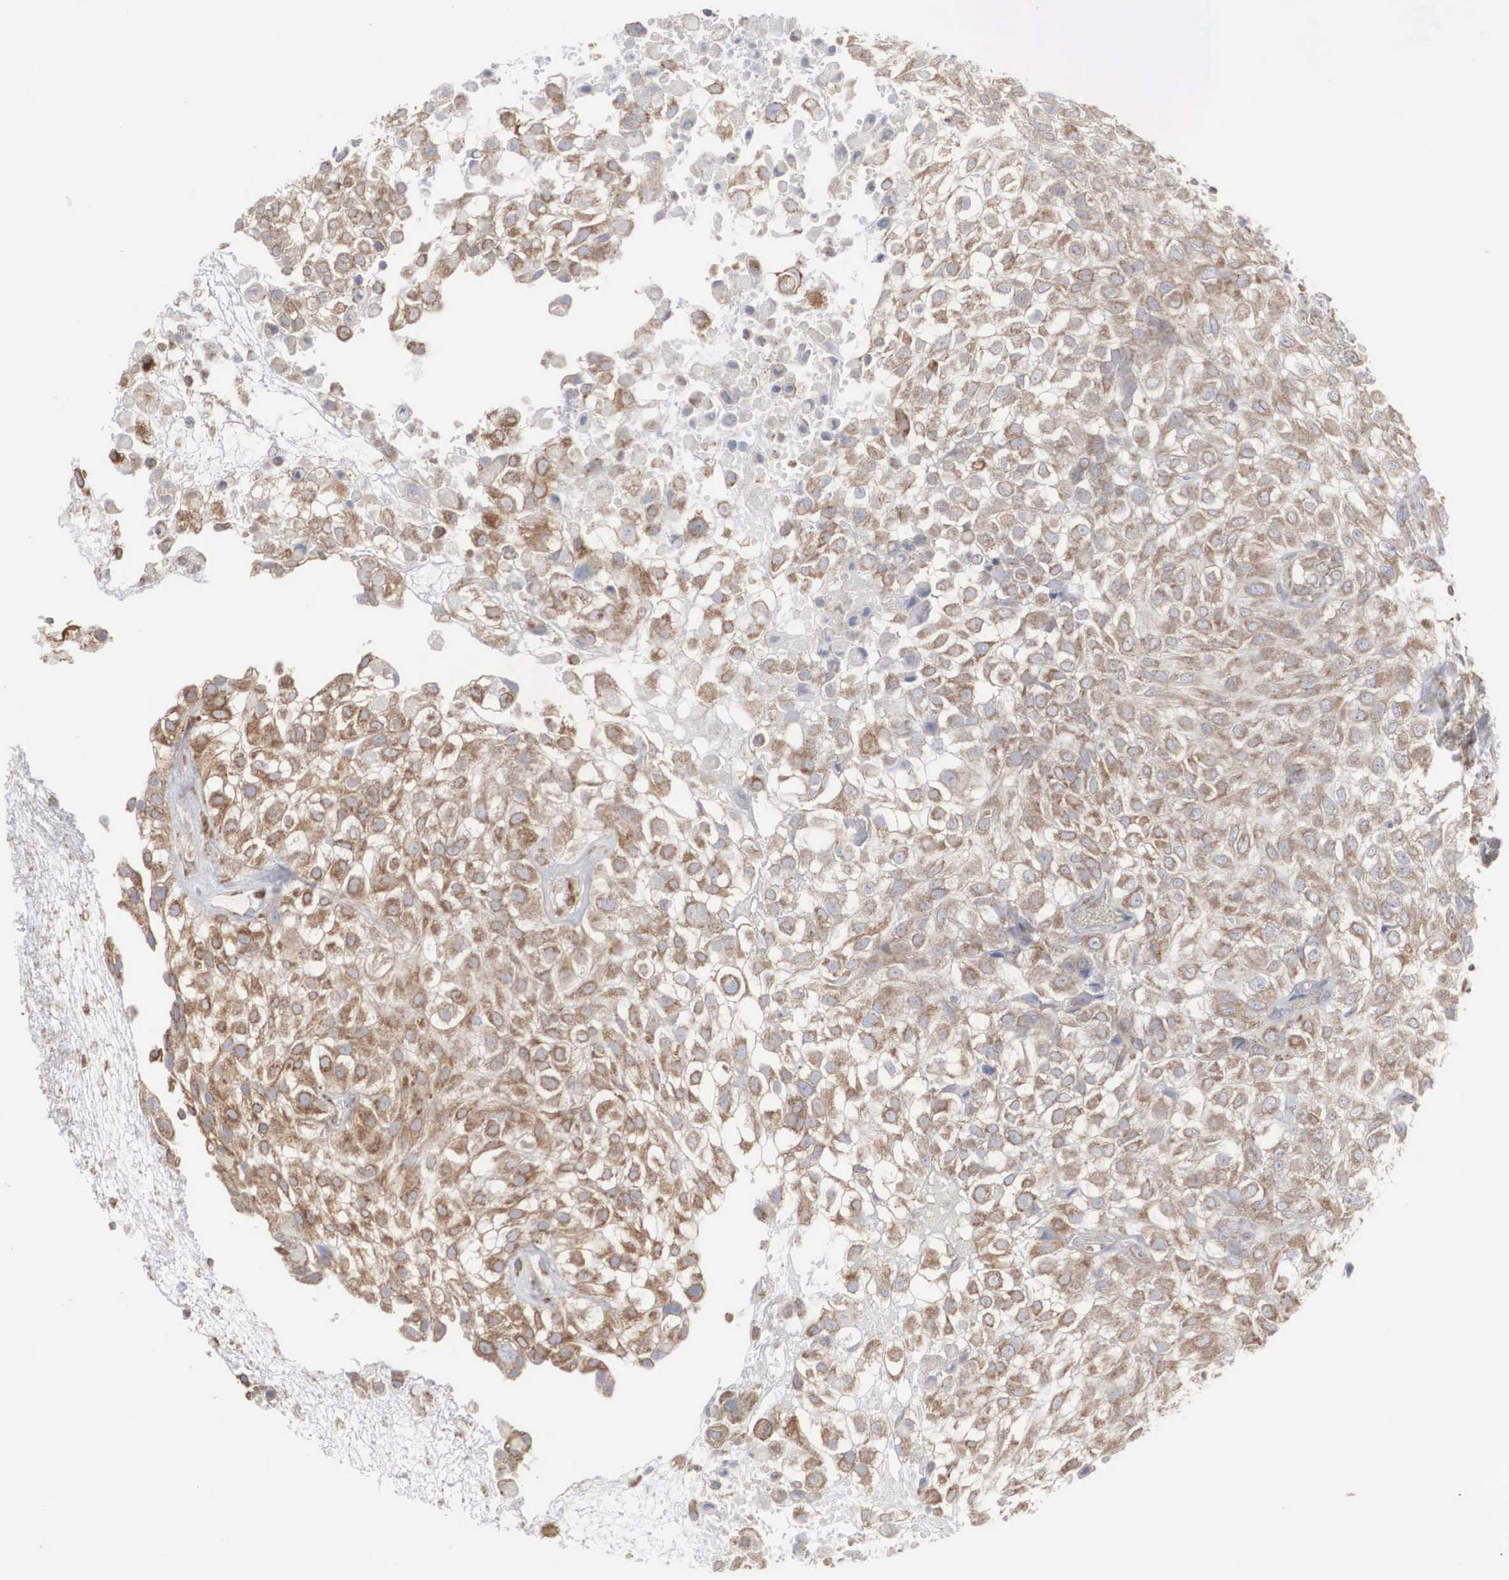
{"staining": {"intensity": "weak", "quantity": ">75%", "location": "cytoplasmic/membranous"}, "tissue": "urothelial cancer", "cell_type": "Tumor cells", "image_type": "cancer", "snomed": [{"axis": "morphology", "description": "Urothelial carcinoma, High grade"}, {"axis": "topography", "description": "Urinary bladder"}], "caption": "High-power microscopy captured an immunohistochemistry (IHC) photomicrograph of urothelial carcinoma (high-grade), revealing weak cytoplasmic/membranous positivity in approximately >75% of tumor cells.", "gene": "MIA2", "patient": {"sex": "male", "age": 56}}